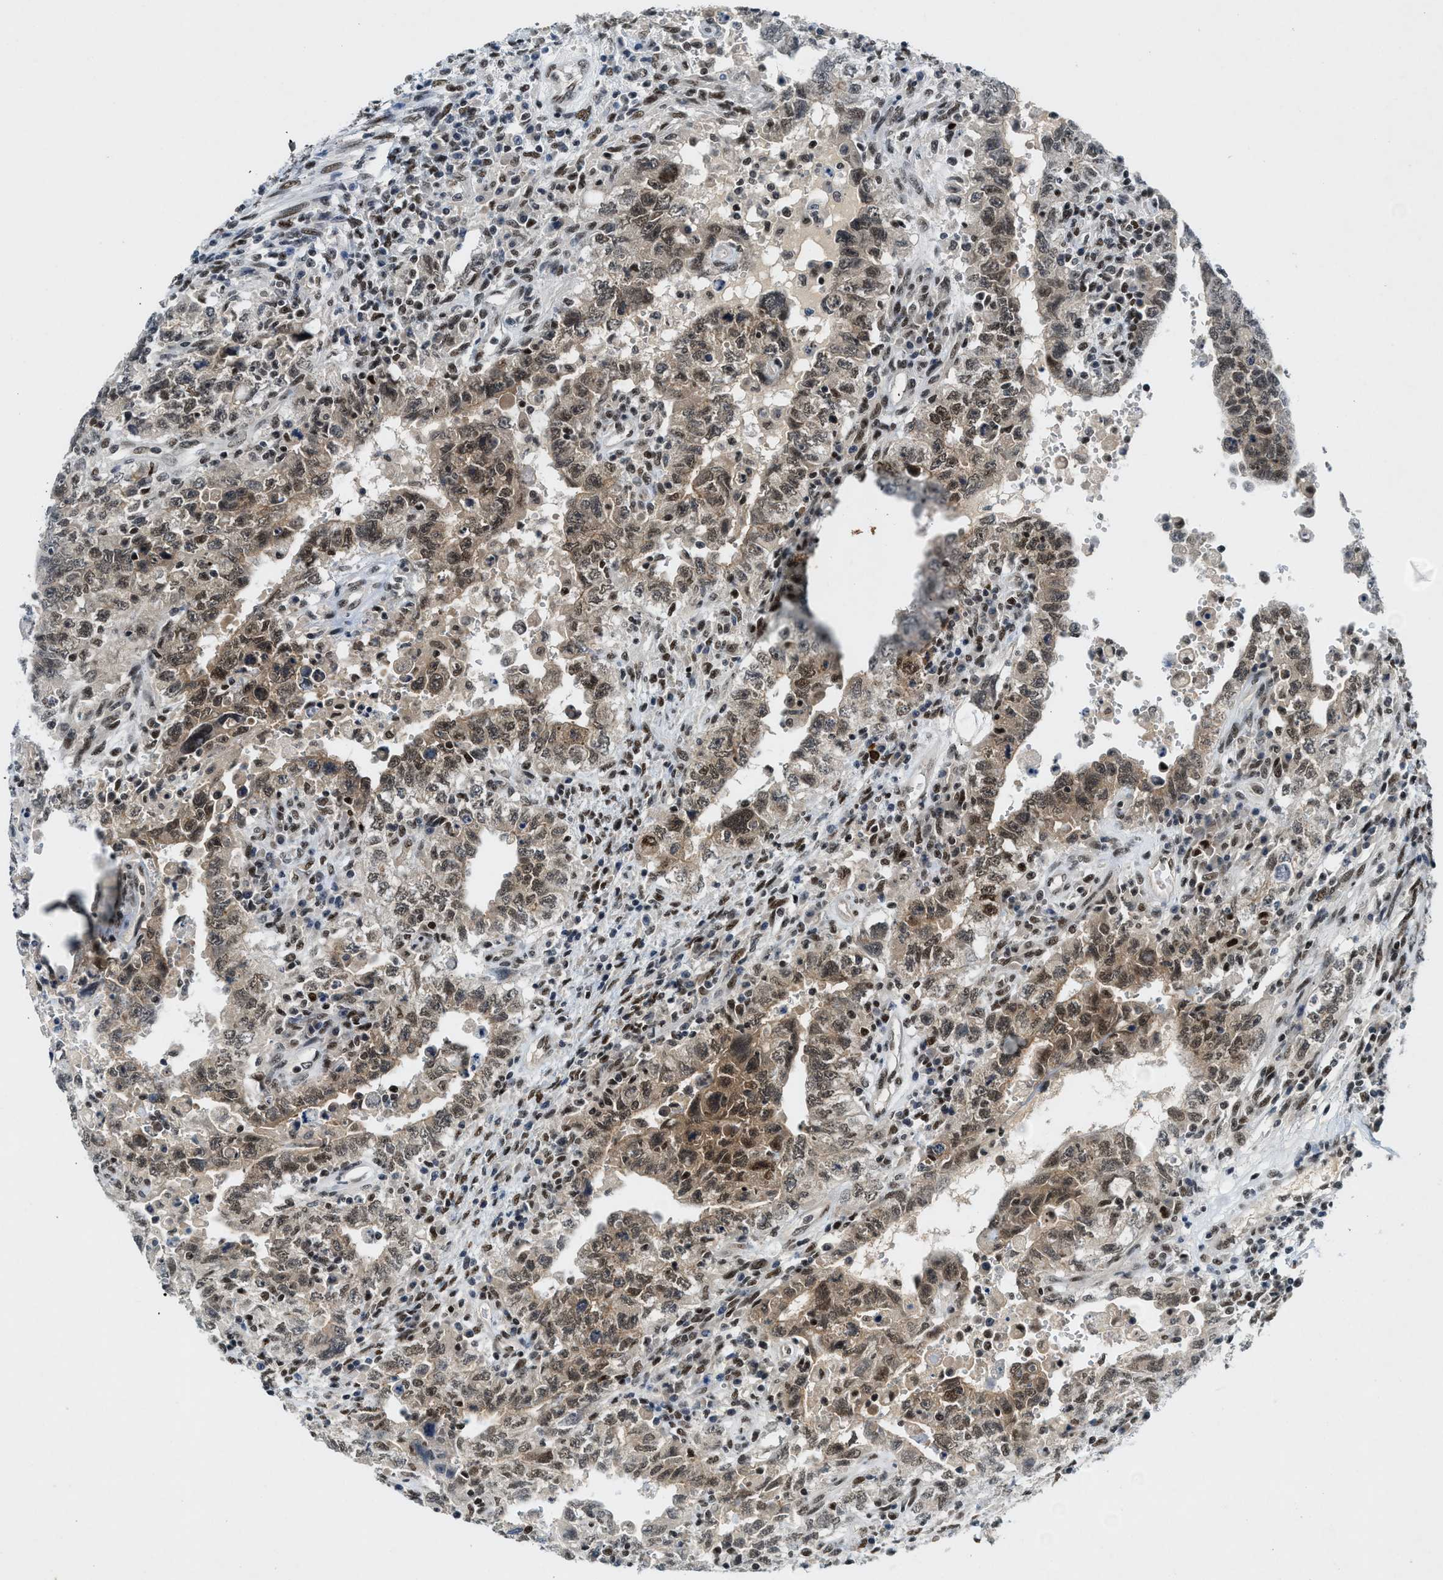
{"staining": {"intensity": "moderate", "quantity": ">75%", "location": "cytoplasmic/membranous,nuclear"}, "tissue": "testis cancer", "cell_type": "Tumor cells", "image_type": "cancer", "snomed": [{"axis": "morphology", "description": "Carcinoma, Embryonal, NOS"}, {"axis": "topography", "description": "Testis"}], "caption": "High-magnification brightfield microscopy of testis cancer stained with DAB (3,3'-diaminobenzidine) (brown) and counterstained with hematoxylin (blue). tumor cells exhibit moderate cytoplasmic/membranous and nuclear staining is identified in approximately>75% of cells.", "gene": "NCOA1", "patient": {"sex": "male", "age": 26}}